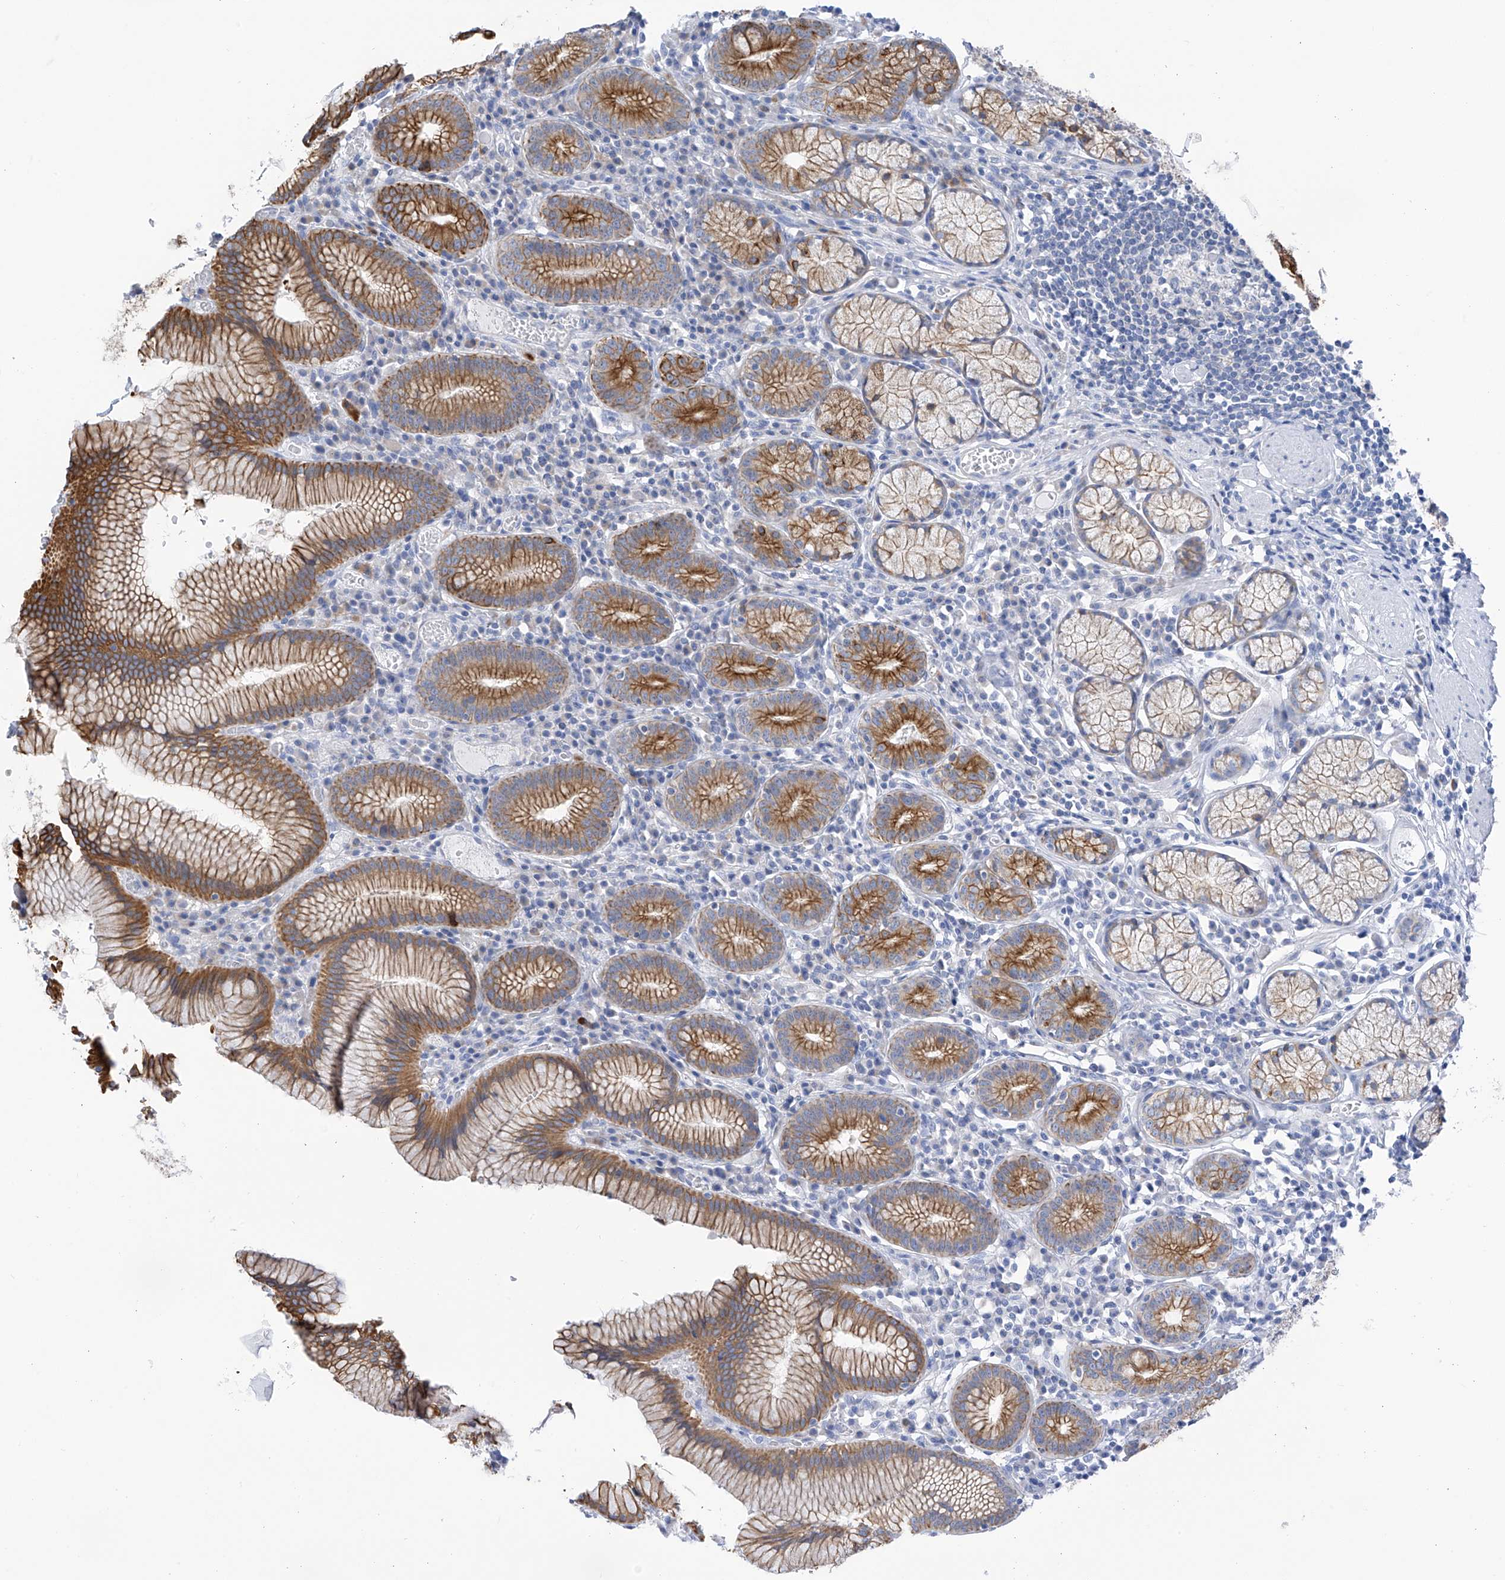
{"staining": {"intensity": "strong", "quantity": "25%-75%", "location": "cytoplasmic/membranous"}, "tissue": "stomach", "cell_type": "Glandular cells", "image_type": "normal", "snomed": [{"axis": "morphology", "description": "Normal tissue, NOS"}, {"axis": "topography", "description": "Stomach"}], "caption": "This histopathology image displays immunohistochemistry staining of unremarkable stomach, with high strong cytoplasmic/membranous positivity in approximately 25%-75% of glandular cells.", "gene": "PIK3C2B", "patient": {"sex": "male", "age": 55}}